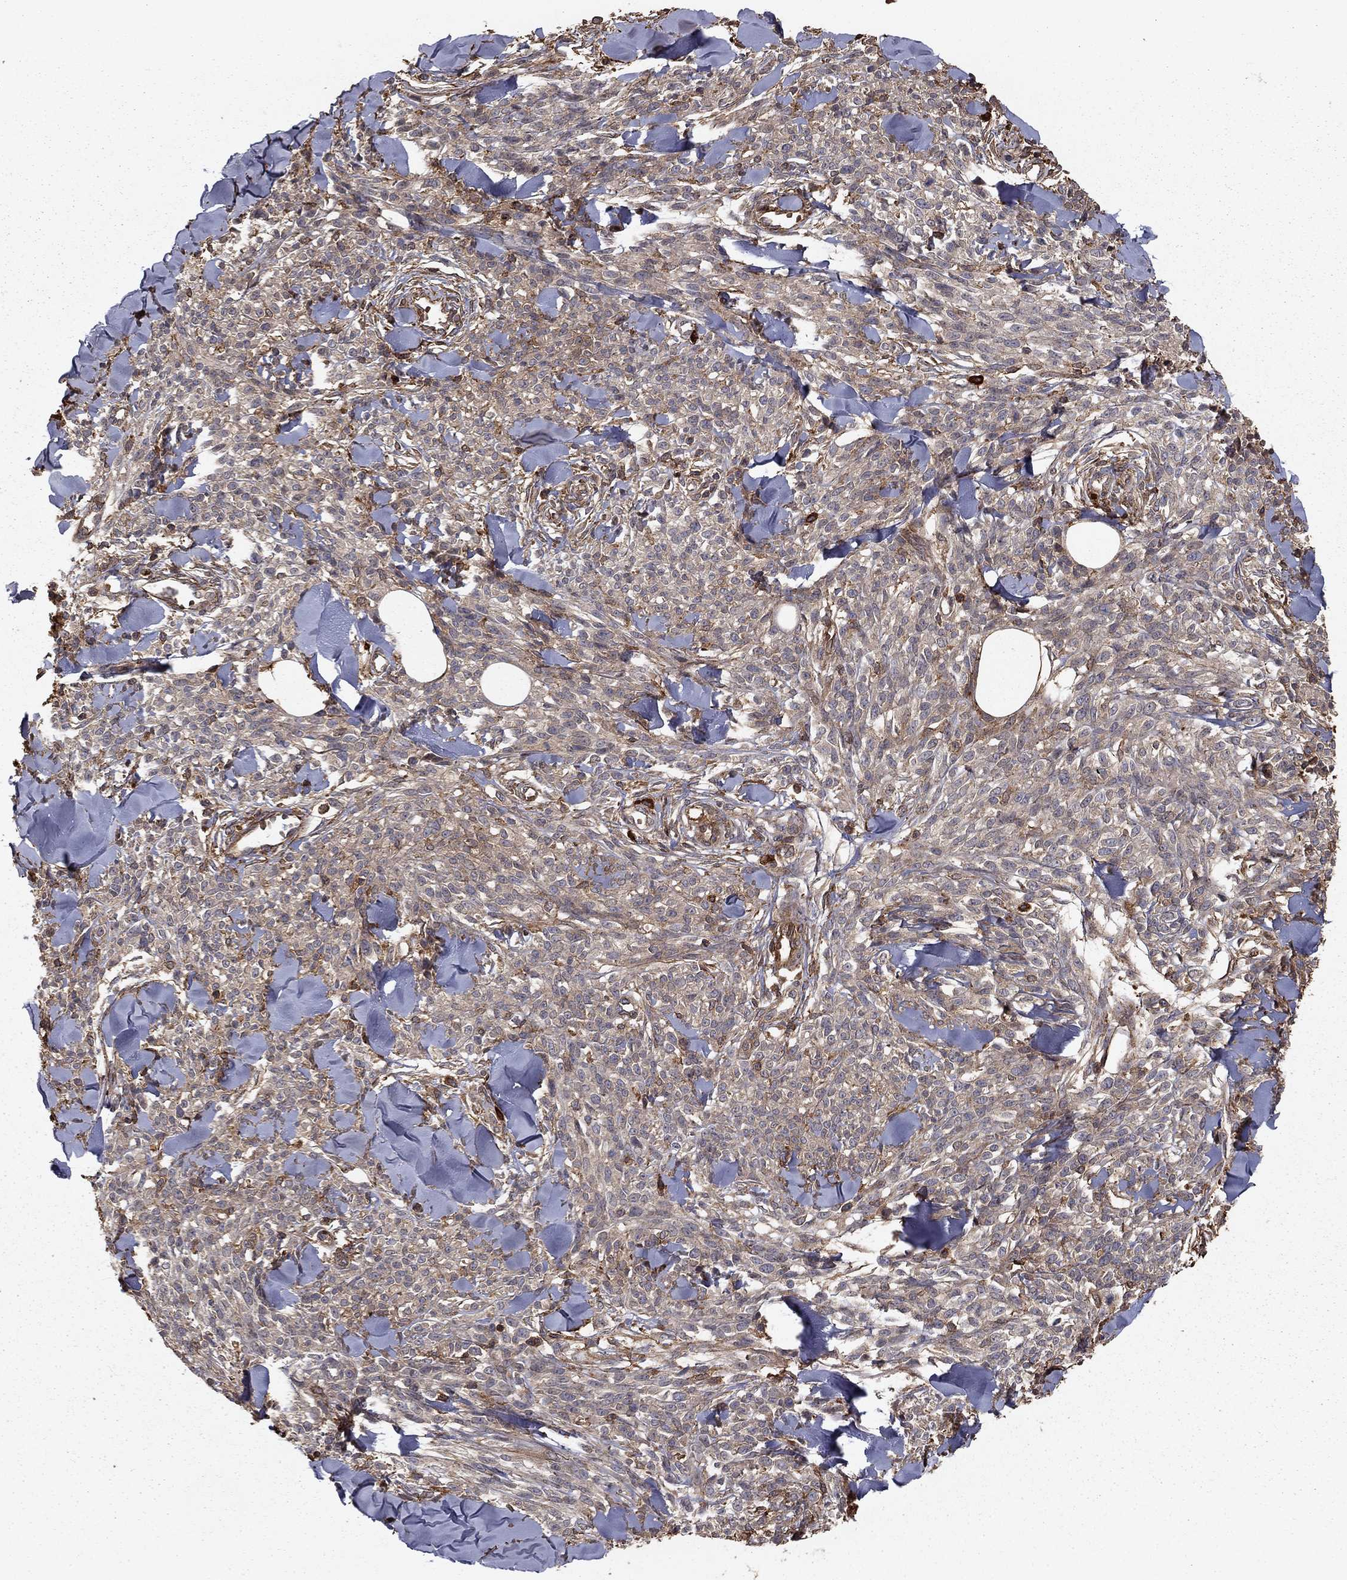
{"staining": {"intensity": "negative", "quantity": "none", "location": "none"}, "tissue": "melanoma", "cell_type": "Tumor cells", "image_type": "cancer", "snomed": [{"axis": "morphology", "description": "Malignant melanoma, NOS"}, {"axis": "topography", "description": "Skin"}, {"axis": "topography", "description": "Skin of trunk"}], "caption": "IHC photomicrograph of neoplastic tissue: malignant melanoma stained with DAB displays no significant protein staining in tumor cells.", "gene": "HABP4", "patient": {"sex": "male", "age": 74}}